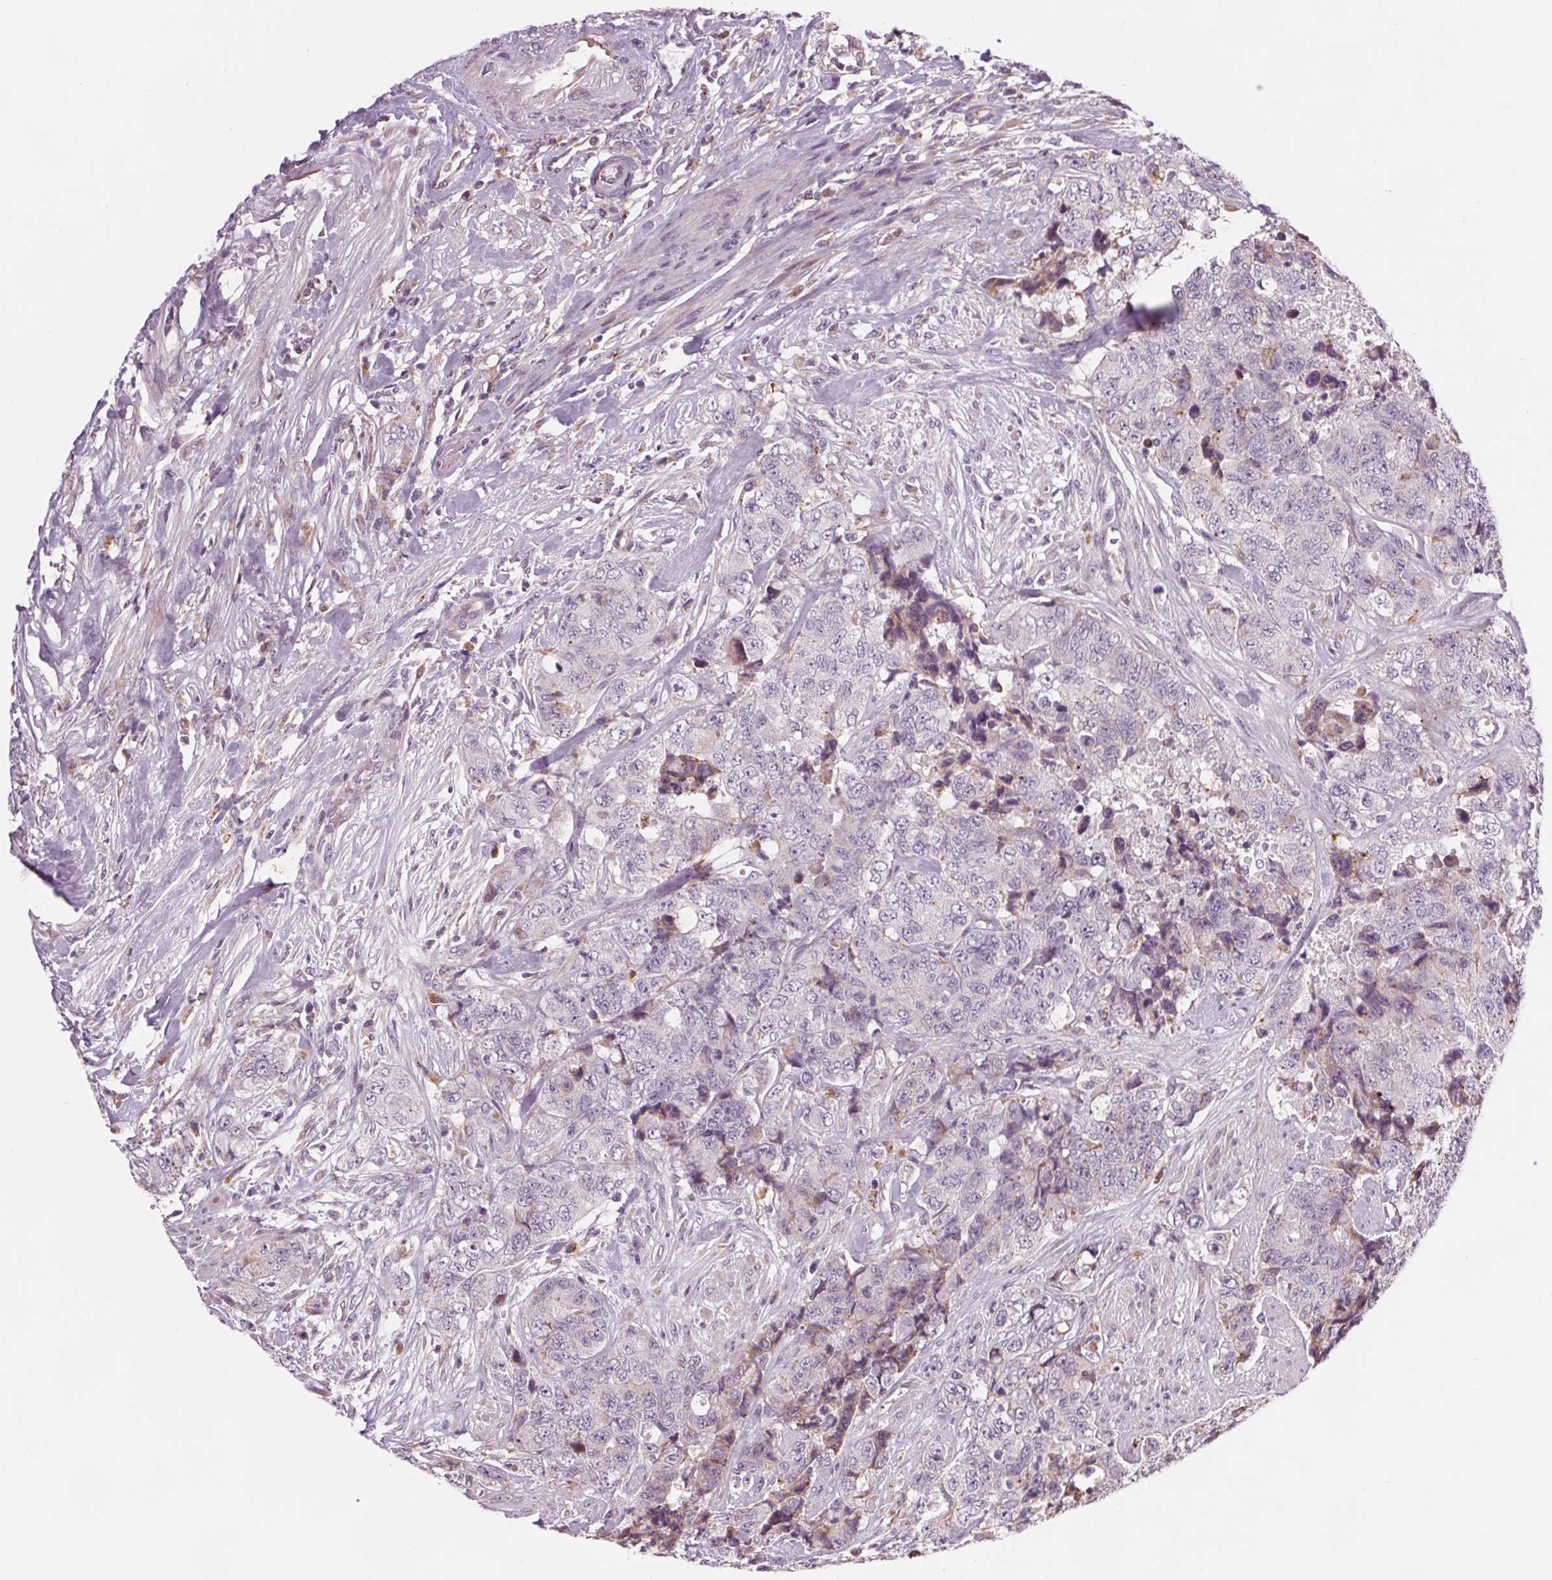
{"staining": {"intensity": "weak", "quantity": "<25%", "location": "cytoplasmic/membranous"}, "tissue": "urothelial cancer", "cell_type": "Tumor cells", "image_type": "cancer", "snomed": [{"axis": "morphology", "description": "Urothelial carcinoma, High grade"}, {"axis": "topography", "description": "Urinary bladder"}], "caption": "The histopathology image displays no staining of tumor cells in urothelial cancer.", "gene": "SAMD5", "patient": {"sex": "female", "age": 78}}